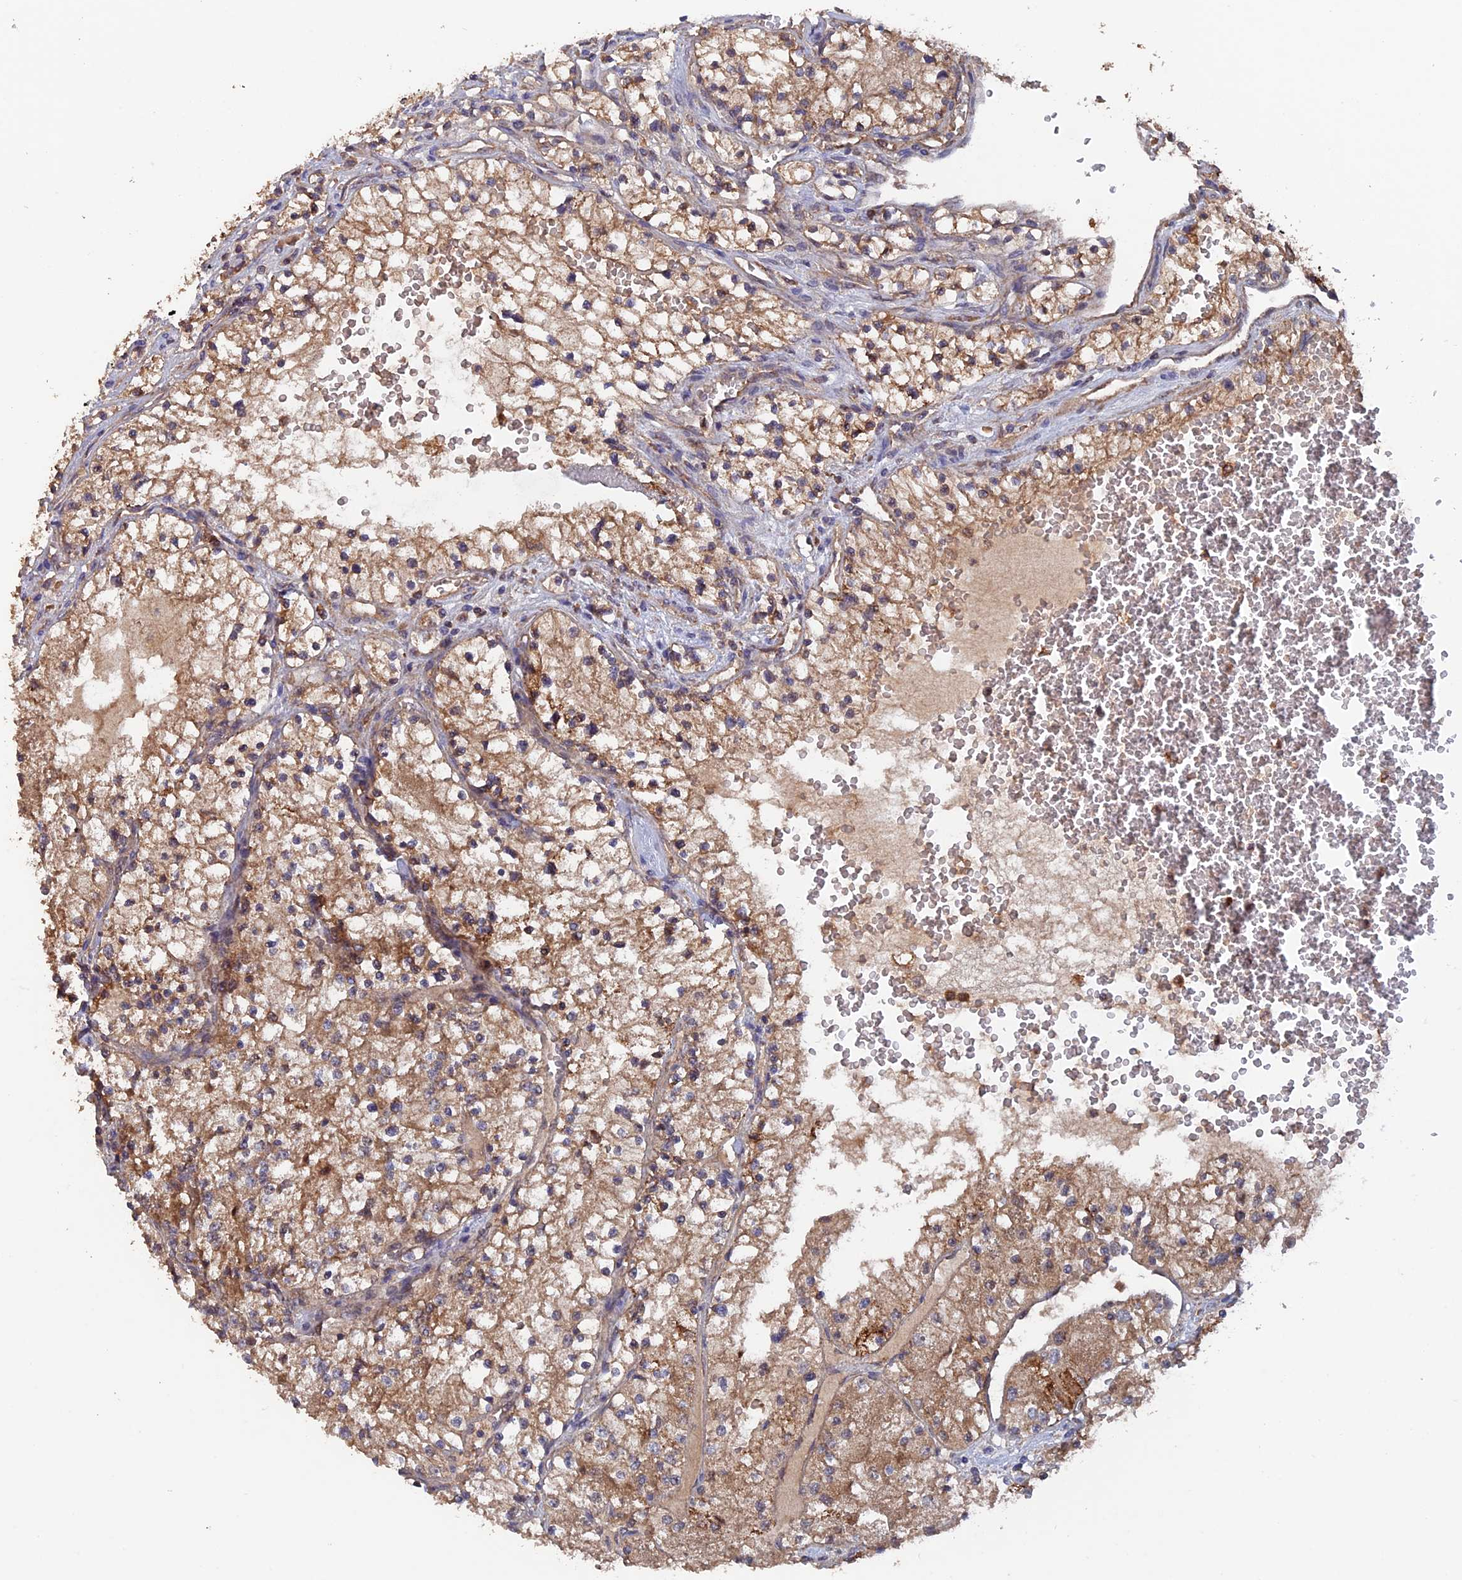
{"staining": {"intensity": "moderate", "quantity": ">75%", "location": "cytoplasmic/membranous"}, "tissue": "renal cancer", "cell_type": "Tumor cells", "image_type": "cancer", "snomed": [{"axis": "morphology", "description": "Normal tissue, NOS"}, {"axis": "morphology", "description": "Adenocarcinoma, NOS"}, {"axis": "topography", "description": "Kidney"}], "caption": "Adenocarcinoma (renal) stained for a protein displays moderate cytoplasmic/membranous positivity in tumor cells.", "gene": "DTYMK", "patient": {"sex": "male", "age": 68}}